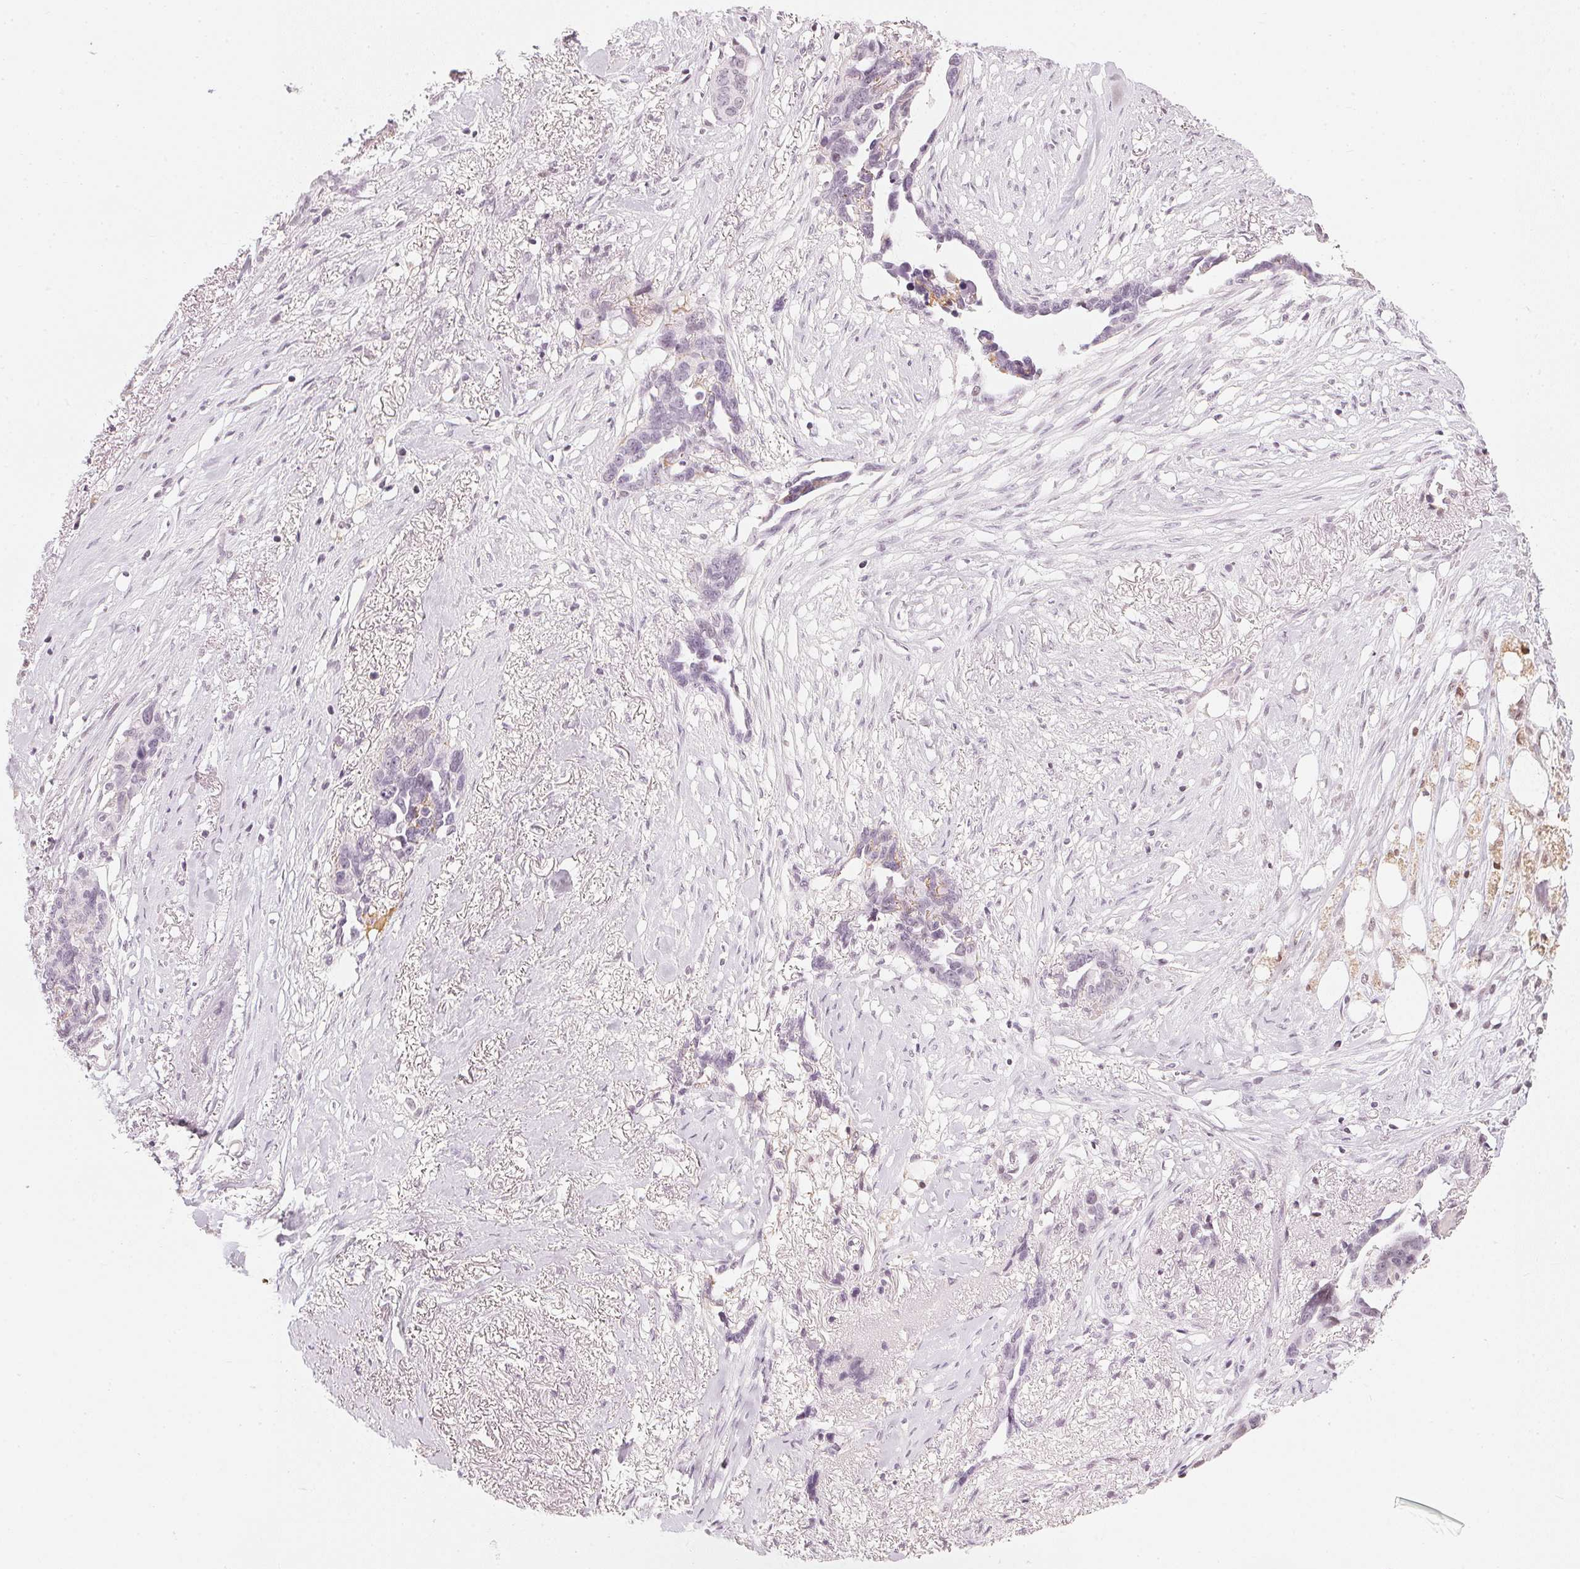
{"staining": {"intensity": "negative", "quantity": "none", "location": "none"}, "tissue": "ovarian cancer", "cell_type": "Tumor cells", "image_type": "cancer", "snomed": [{"axis": "morphology", "description": "Cystadenocarcinoma, serous, NOS"}, {"axis": "topography", "description": "Ovary"}], "caption": "DAB (3,3'-diaminobenzidine) immunohistochemical staining of human ovarian cancer (serous cystadenocarcinoma) shows no significant expression in tumor cells.", "gene": "DNAJC6", "patient": {"sex": "female", "age": 69}}